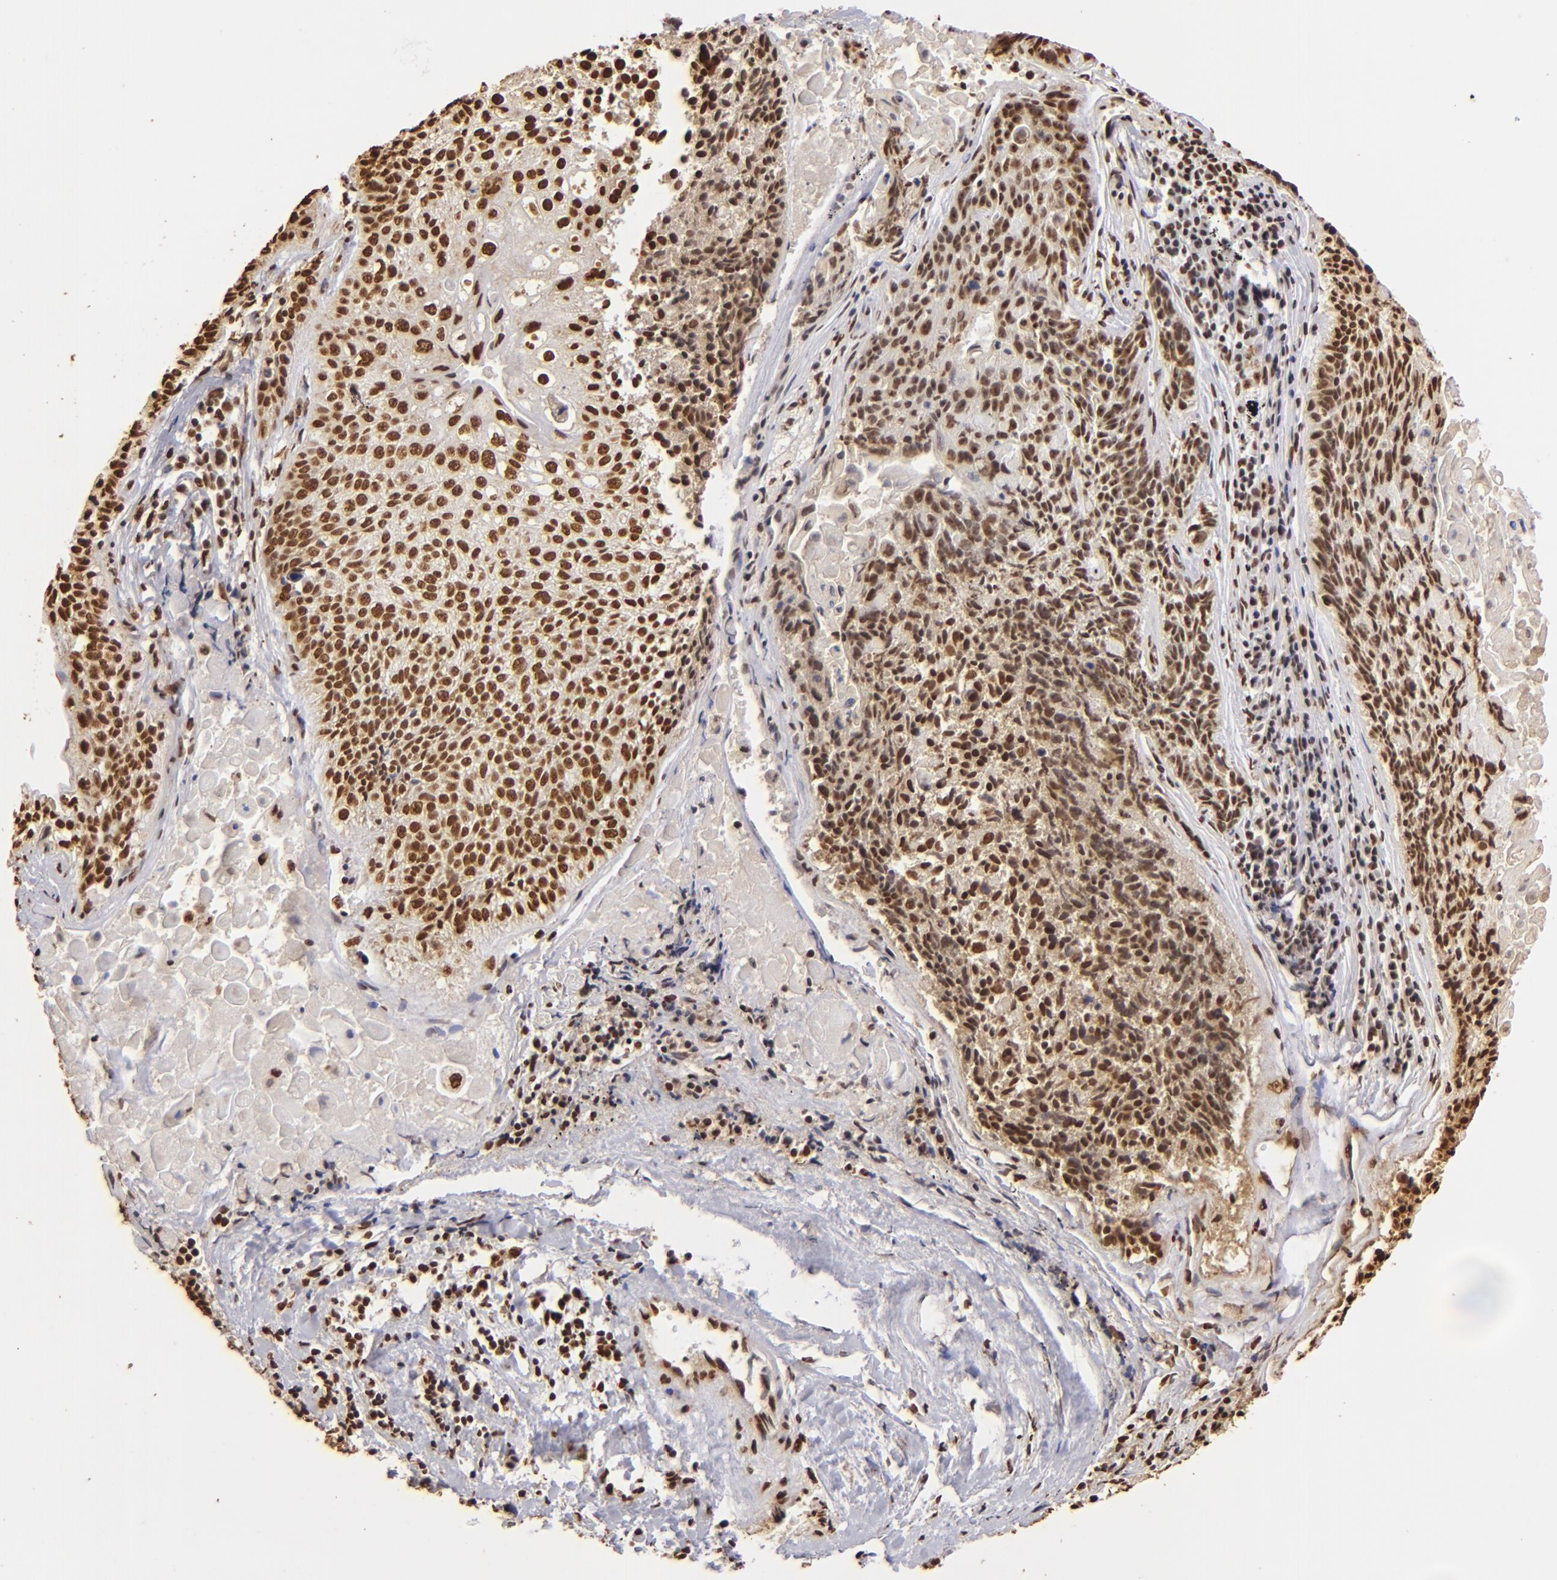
{"staining": {"intensity": "strong", "quantity": ">75%", "location": "nuclear"}, "tissue": "lung cancer", "cell_type": "Tumor cells", "image_type": "cancer", "snomed": [{"axis": "morphology", "description": "Adenocarcinoma, NOS"}, {"axis": "topography", "description": "Lung"}], "caption": "An image of lung adenocarcinoma stained for a protein demonstrates strong nuclear brown staining in tumor cells.", "gene": "ILF3", "patient": {"sex": "male", "age": 60}}